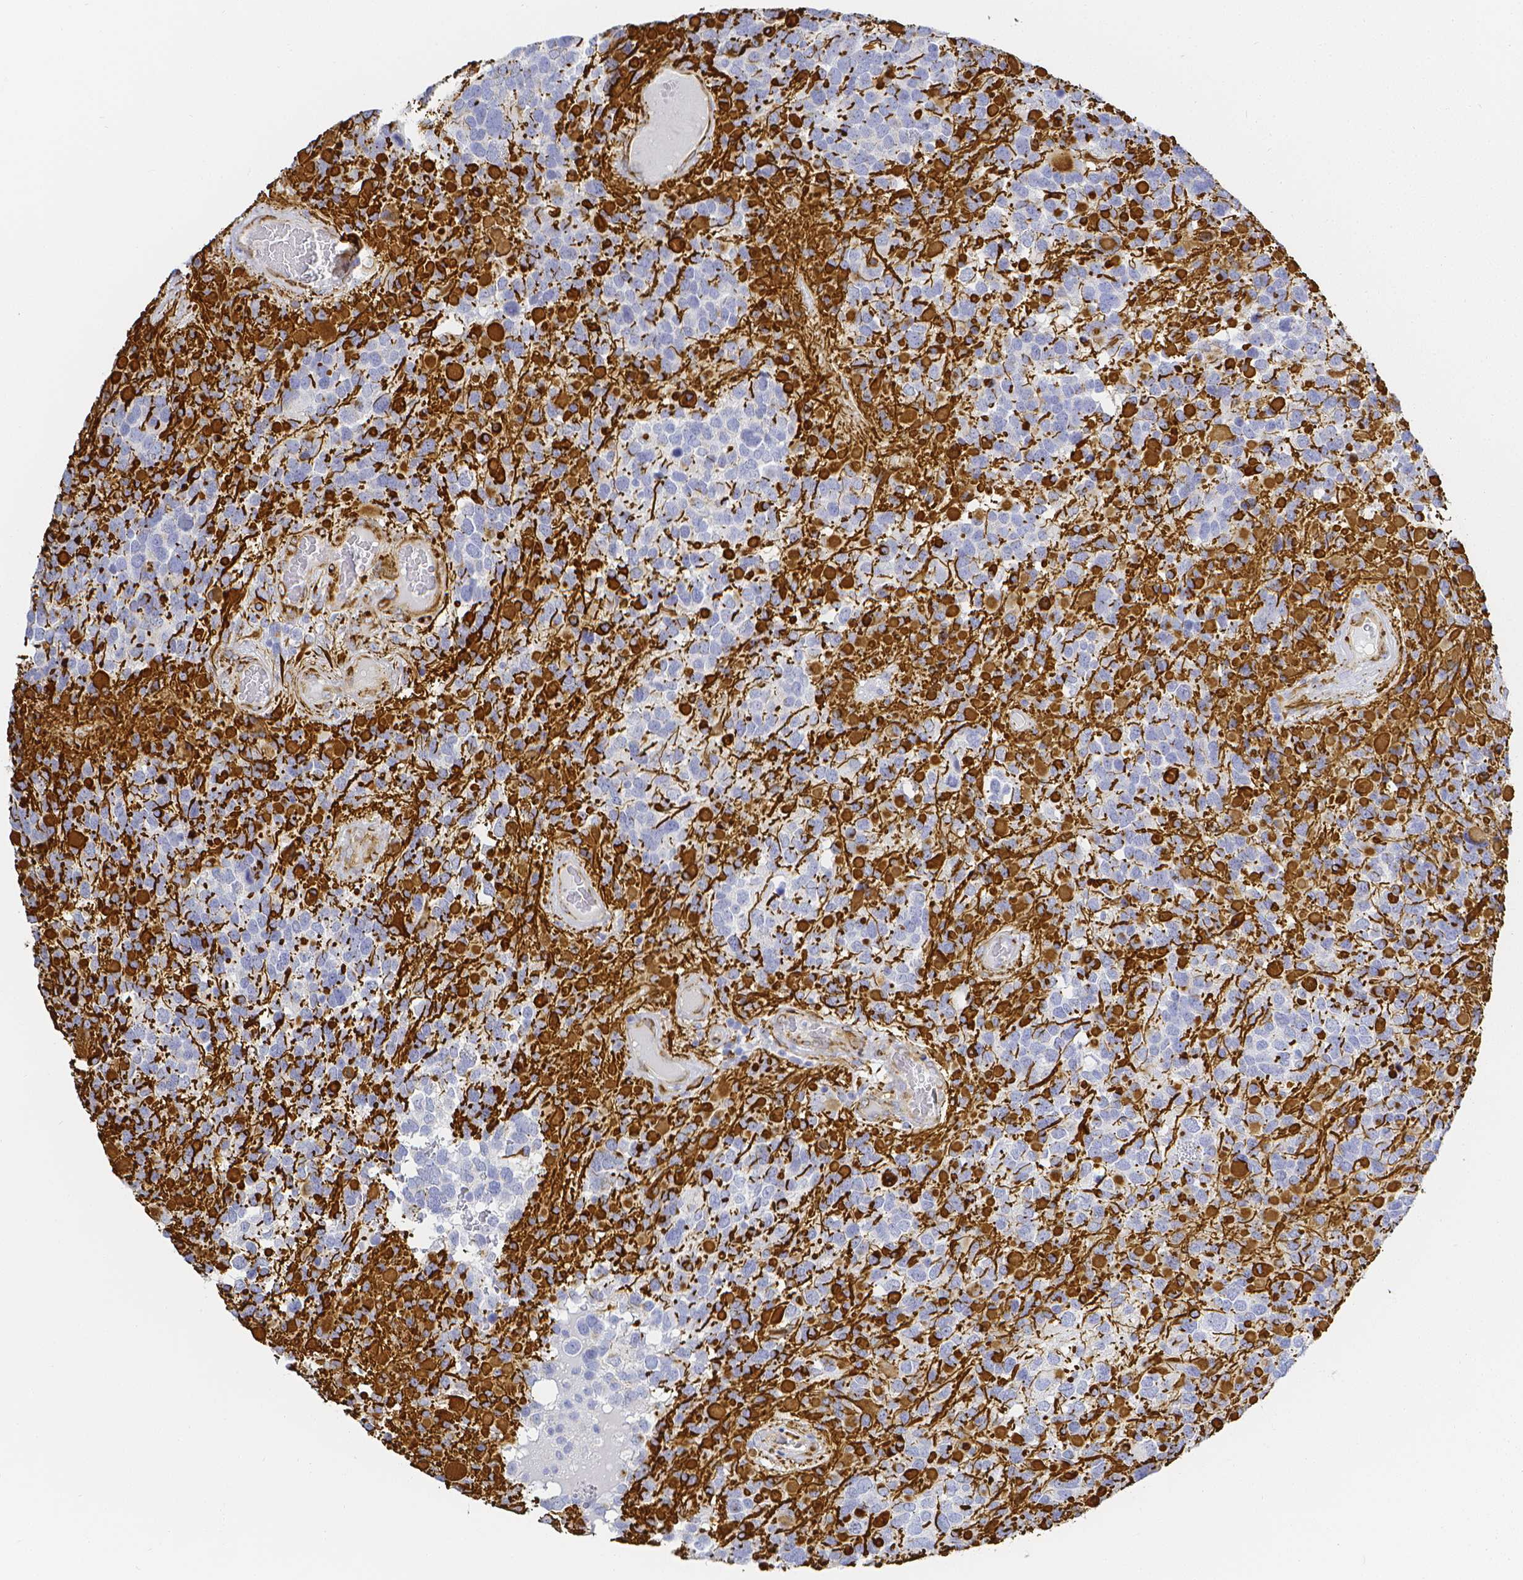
{"staining": {"intensity": "strong", "quantity": "<25%", "location": "cytoplasmic/membranous"}, "tissue": "glioma", "cell_type": "Tumor cells", "image_type": "cancer", "snomed": [{"axis": "morphology", "description": "Glioma, malignant, High grade"}, {"axis": "topography", "description": "Brain"}], "caption": "Protein analysis of glioma tissue demonstrates strong cytoplasmic/membranous positivity in approximately <25% of tumor cells.", "gene": "SMURF1", "patient": {"sex": "female", "age": 40}}